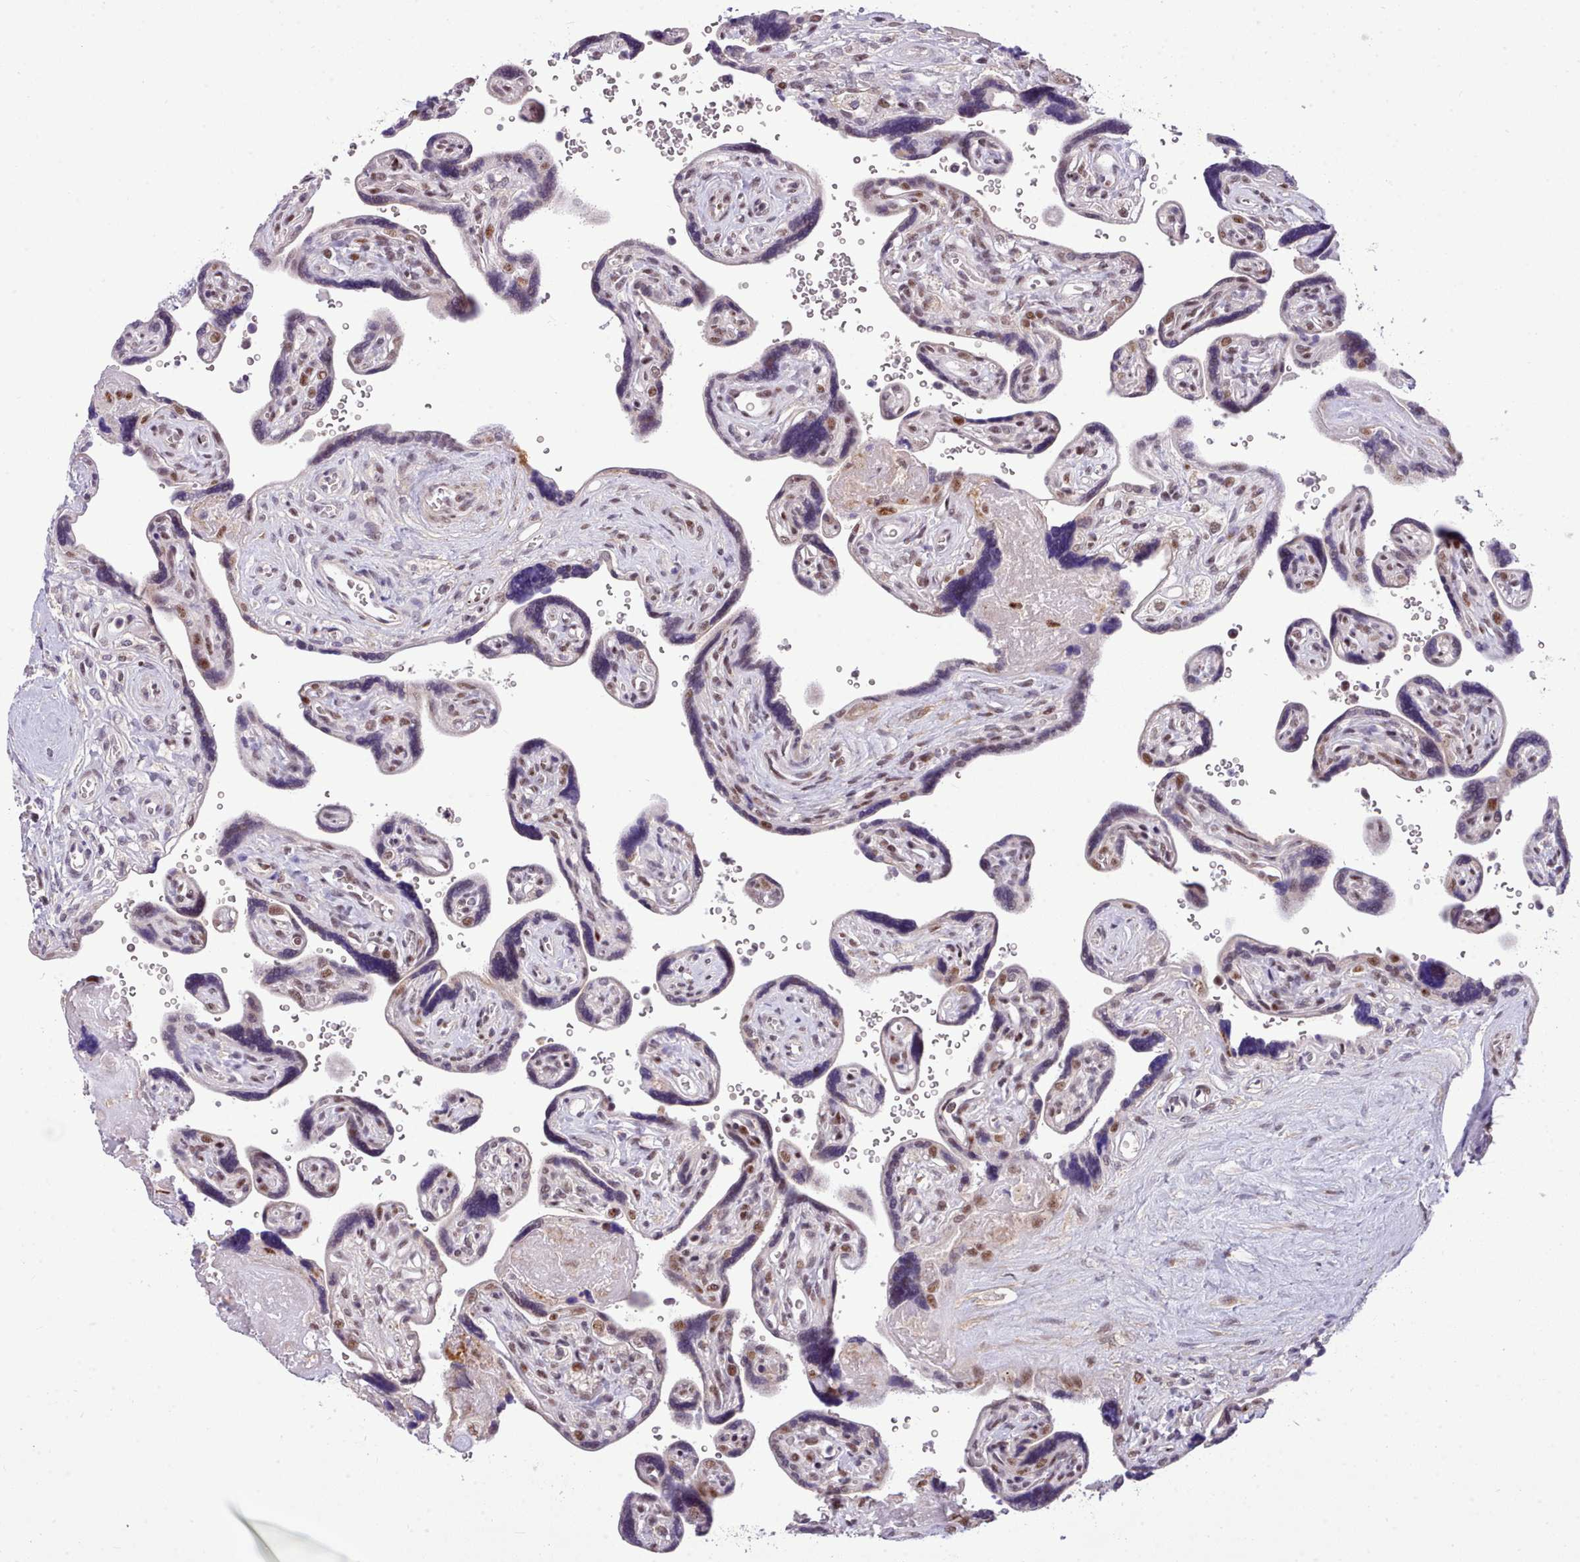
{"staining": {"intensity": "strong", "quantity": "25%-75%", "location": "nuclear"}, "tissue": "placenta", "cell_type": "Trophoblastic cells", "image_type": "normal", "snomed": [{"axis": "morphology", "description": "Normal tissue, NOS"}, {"axis": "topography", "description": "Placenta"}], "caption": "This image shows immunohistochemistry staining of normal placenta, with high strong nuclear positivity in approximately 25%-75% of trophoblastic cells.", "gene": "HOXB7", "patient": {"sex": "female", "age": 39}}